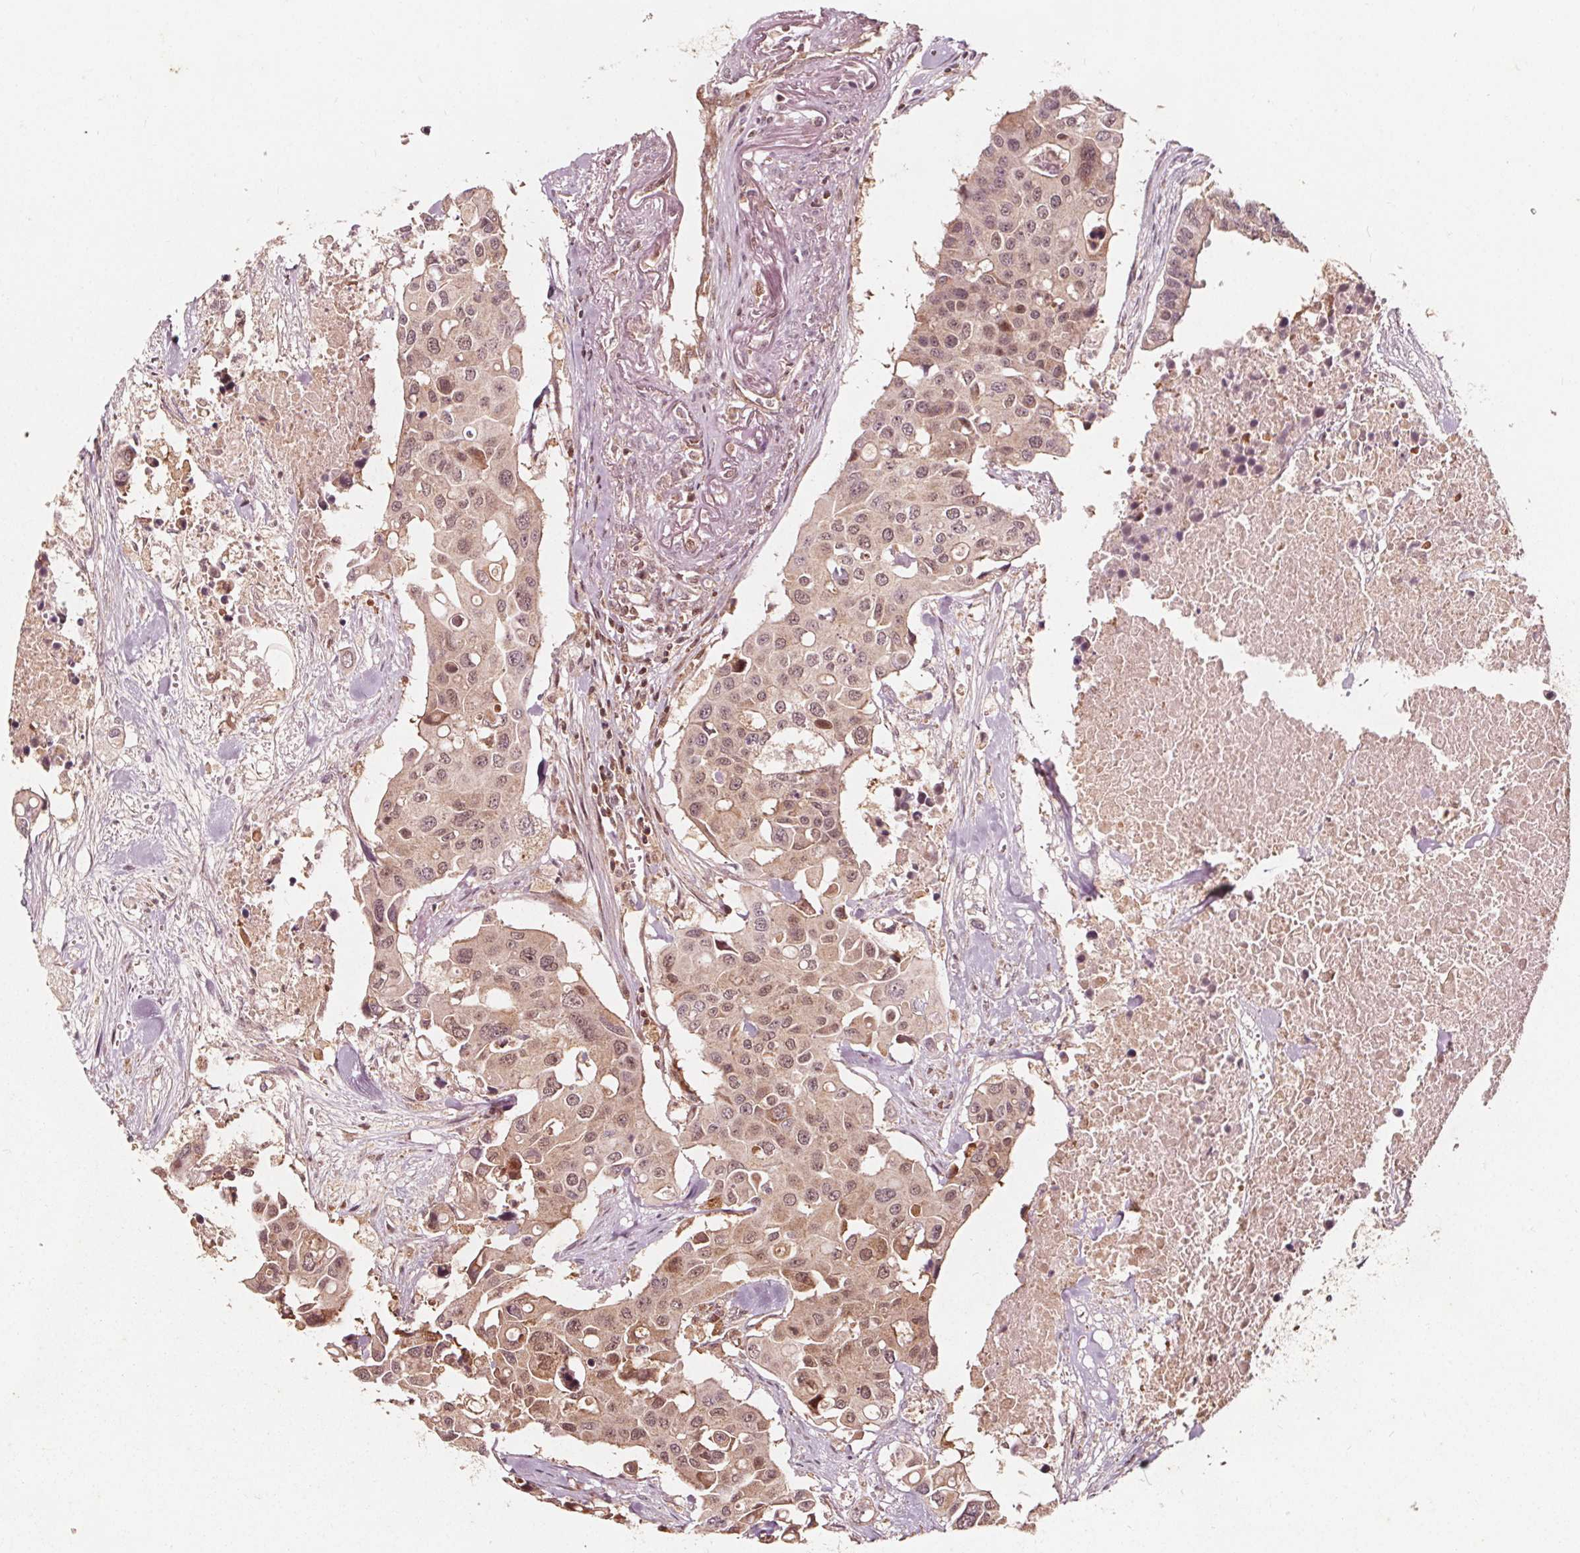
{"staining": {"intensity": "weak", "quantity": ">75%", "location": "cytoplasmic/membranous,nuclear"}, "tissue": "colorectal cancer", "cell_type": "Tumor cells", "image_type": "cancer", "snomed": [{"axis": "morphology", "description": "Adenocarcinoma, NOS"}, {"axis": "topography", "description": "Colon"}], "caption": "IHC of adenocarcinoma (colorectal) reveals low levels of weak cytoplasmic/membranous and nuclear staining in about >75% of tumor cells.", "gene": "AIP", "patient": {"sex": "male", "age": 77}}